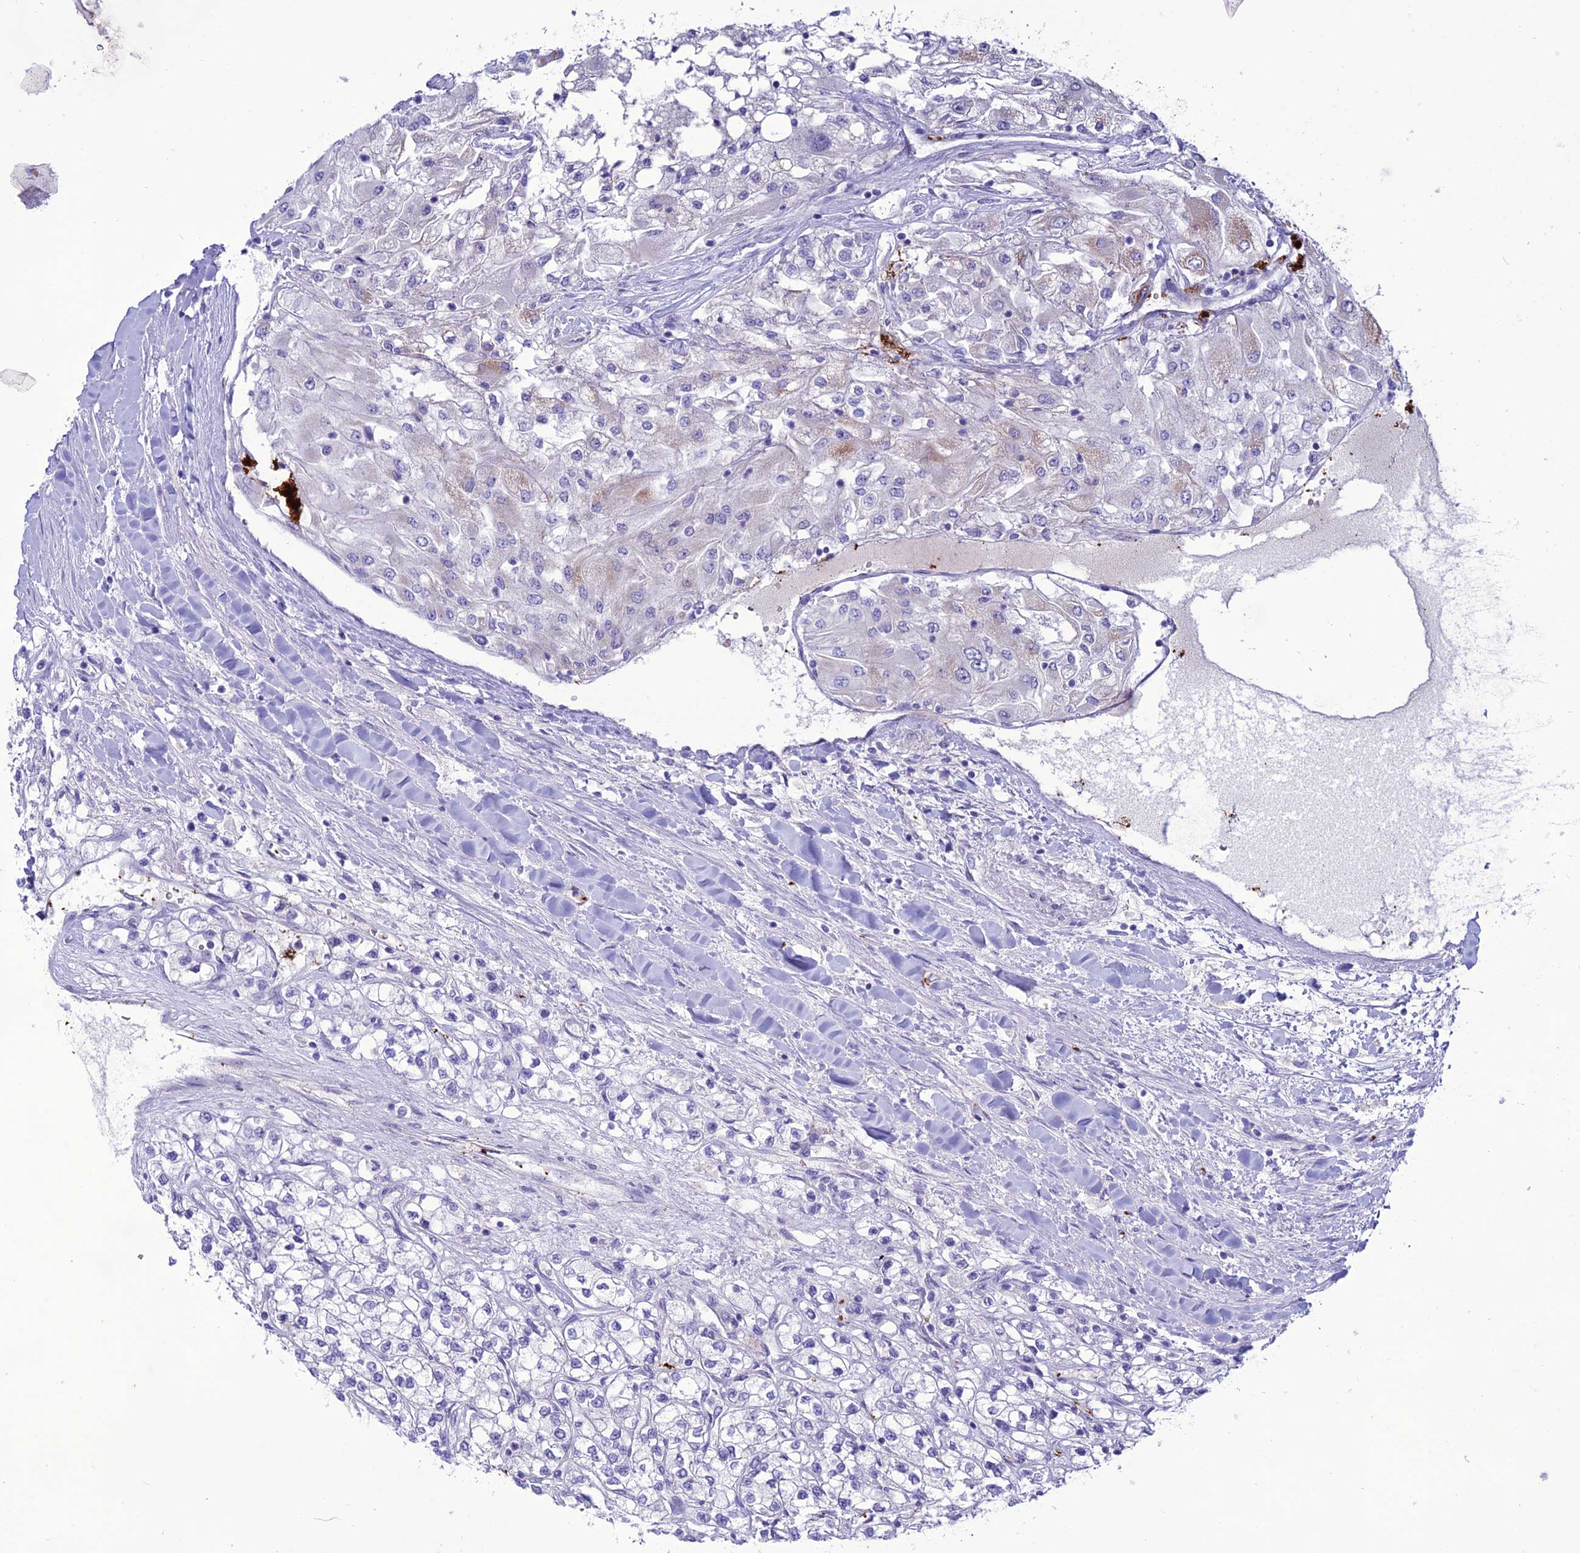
{"staining": {"intensity": "negative", "quantity": "none", "location": "none"}, "tissue": "renal cancer", "cell_type": "Tumor cells", "image_type": "cancer", "snomed": [{"axis": "morphology", "description": "Adenocarcinoma, NOS"}, {"axis": "topography", "description": "Kidney"}], "caption": "Protein analysis of renal adenocarcinoma shows no significant staining in tumor cells.", "gene": "C21orf140", "patient": {"sex": "male", "age": 80}}